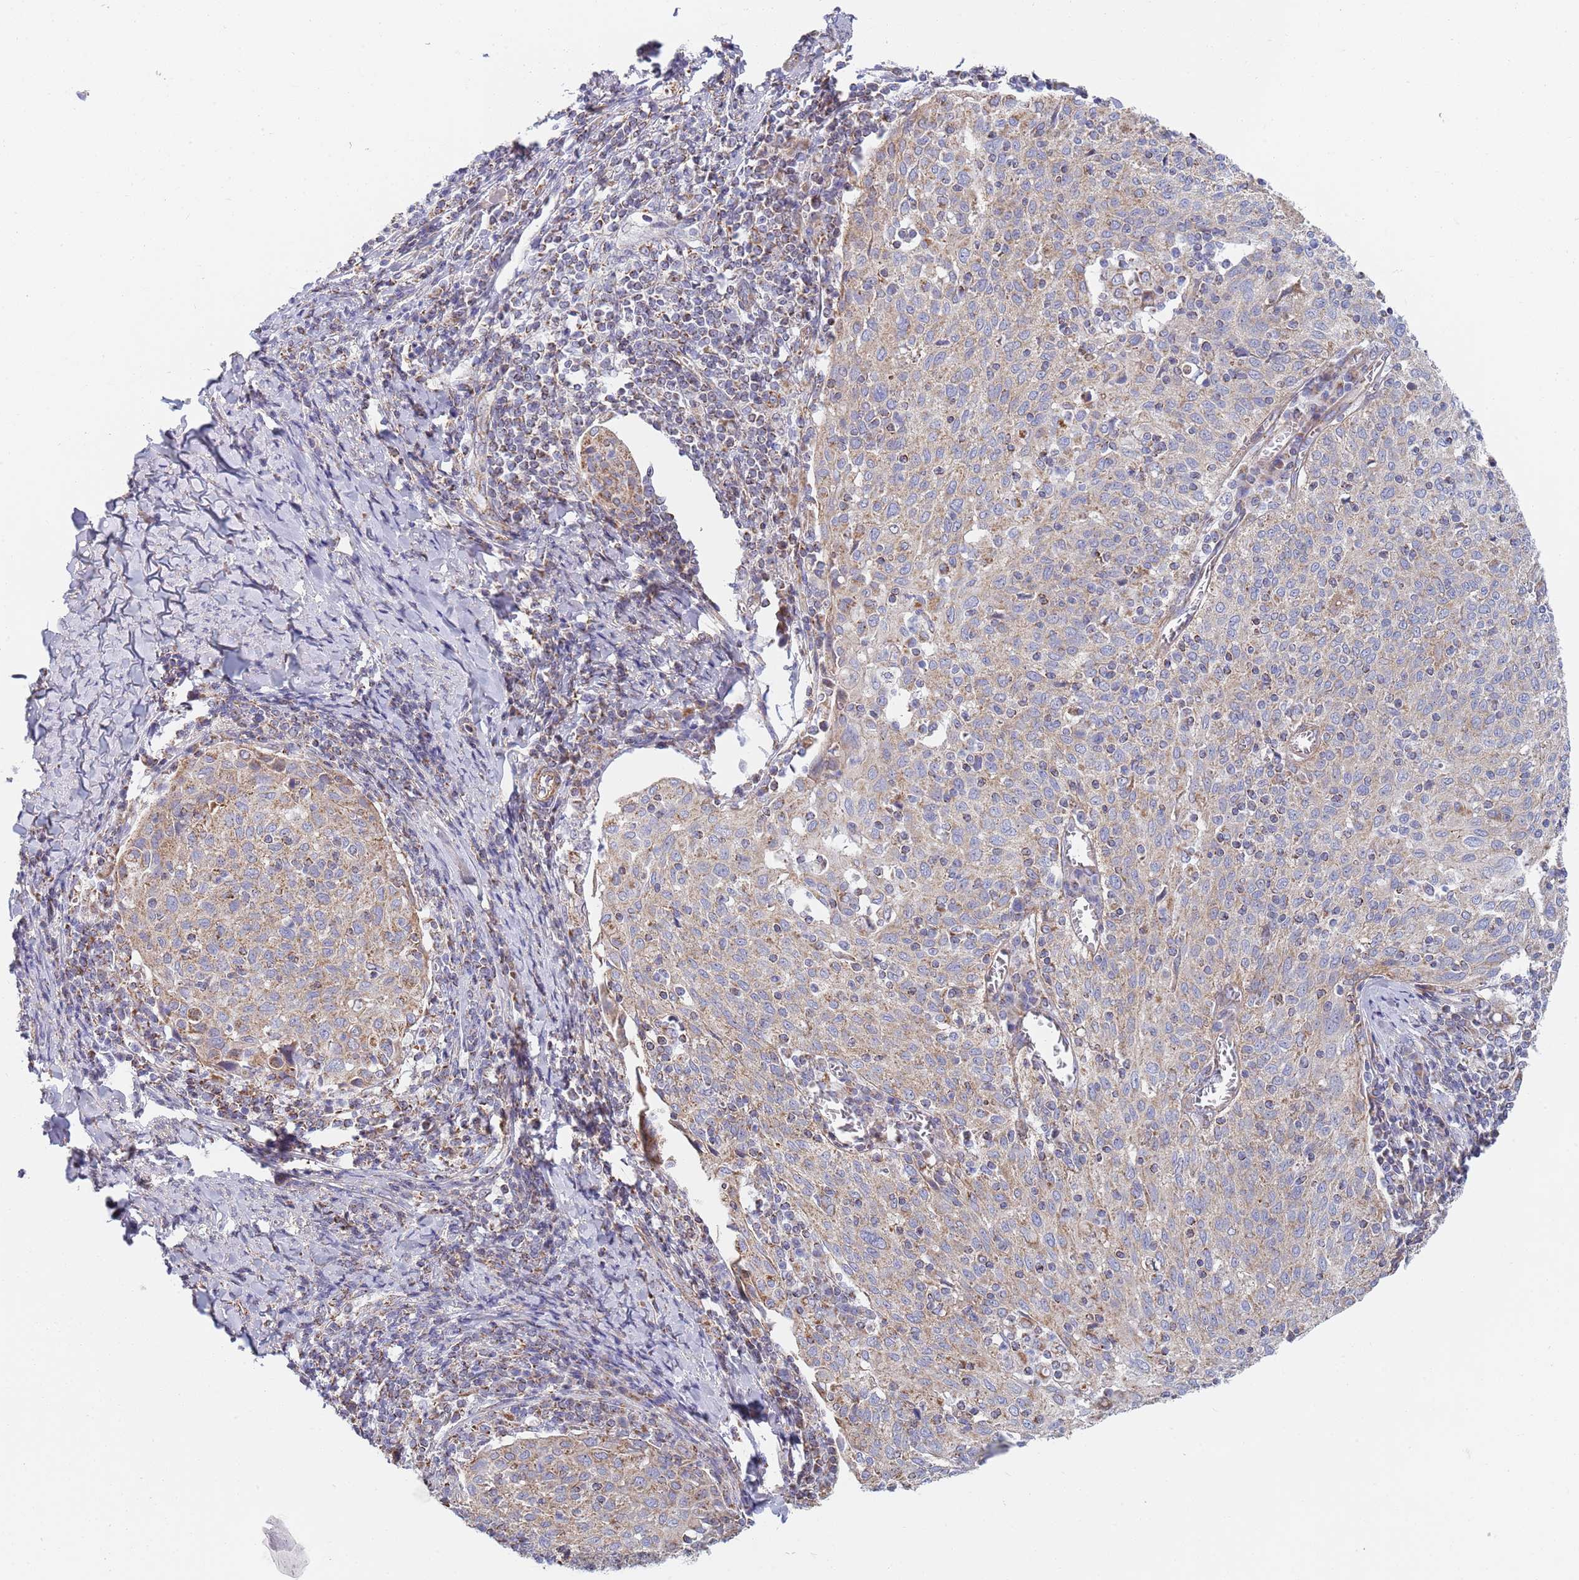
{"staining": {"intensity": "moderate", "quantity": "25%-75%", "location": "cytoplasmic/membranous"}, "tissue": "cervical cancer", "cell_type": "Tumor cells", "image_type": "cancer", "snomed": [{"axis": "morphology", "description": "Squamous cell carcinoma, NOS"}, {"axis": "topography", "description": "Cervix"}], "caption": "A photomicrograph of squamous cell carcinoma (cervical) stained for a protein demonstrates moderate cytoplasmic/membranous brown staining in tumor cells.", "gene": "PWWP3A", "patient": {"sex": "female", "age": 52}}